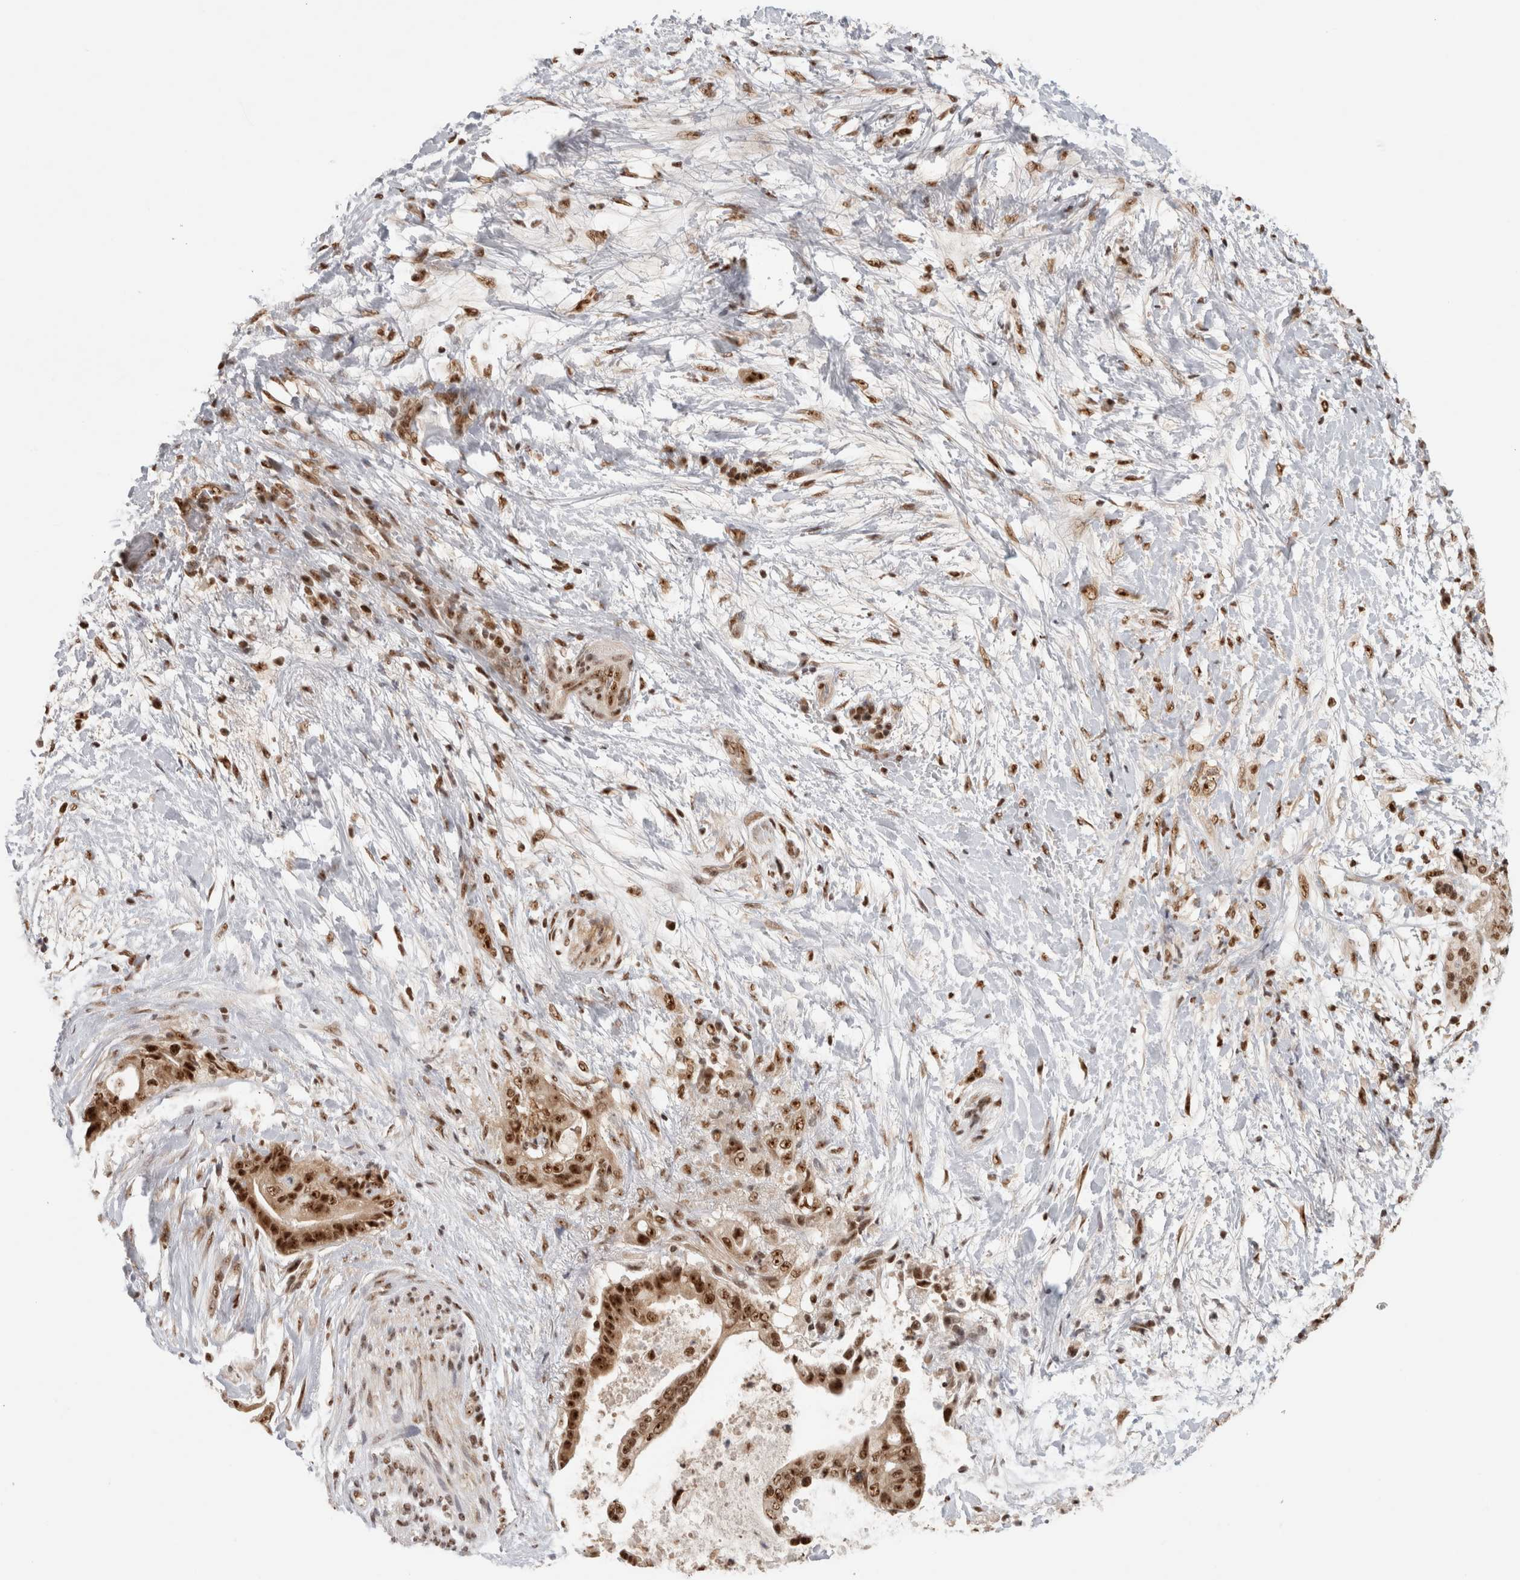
{"staining": {"intensity": "strong", "quantity": ">75%", "location": "nuclear"}, "tissue": "pancreatic cancer", "cell_type": "Tumor cells", "image_type": "cancer", "snomed": [{"axis": "morphology", "description": "Adenocarcinoma, NOS"}, {"axis": "topography", "description": "Pancreas"}], "caption": "A brown stain labels strong nuclear staining of a protein in pancreatic adenocarcinoma tumor cells. (Brightfield microscopy of DAB IHC at high magnification).", "gene": "EBNA1BP2", "patient": {"sex": "male", "age": 59}}